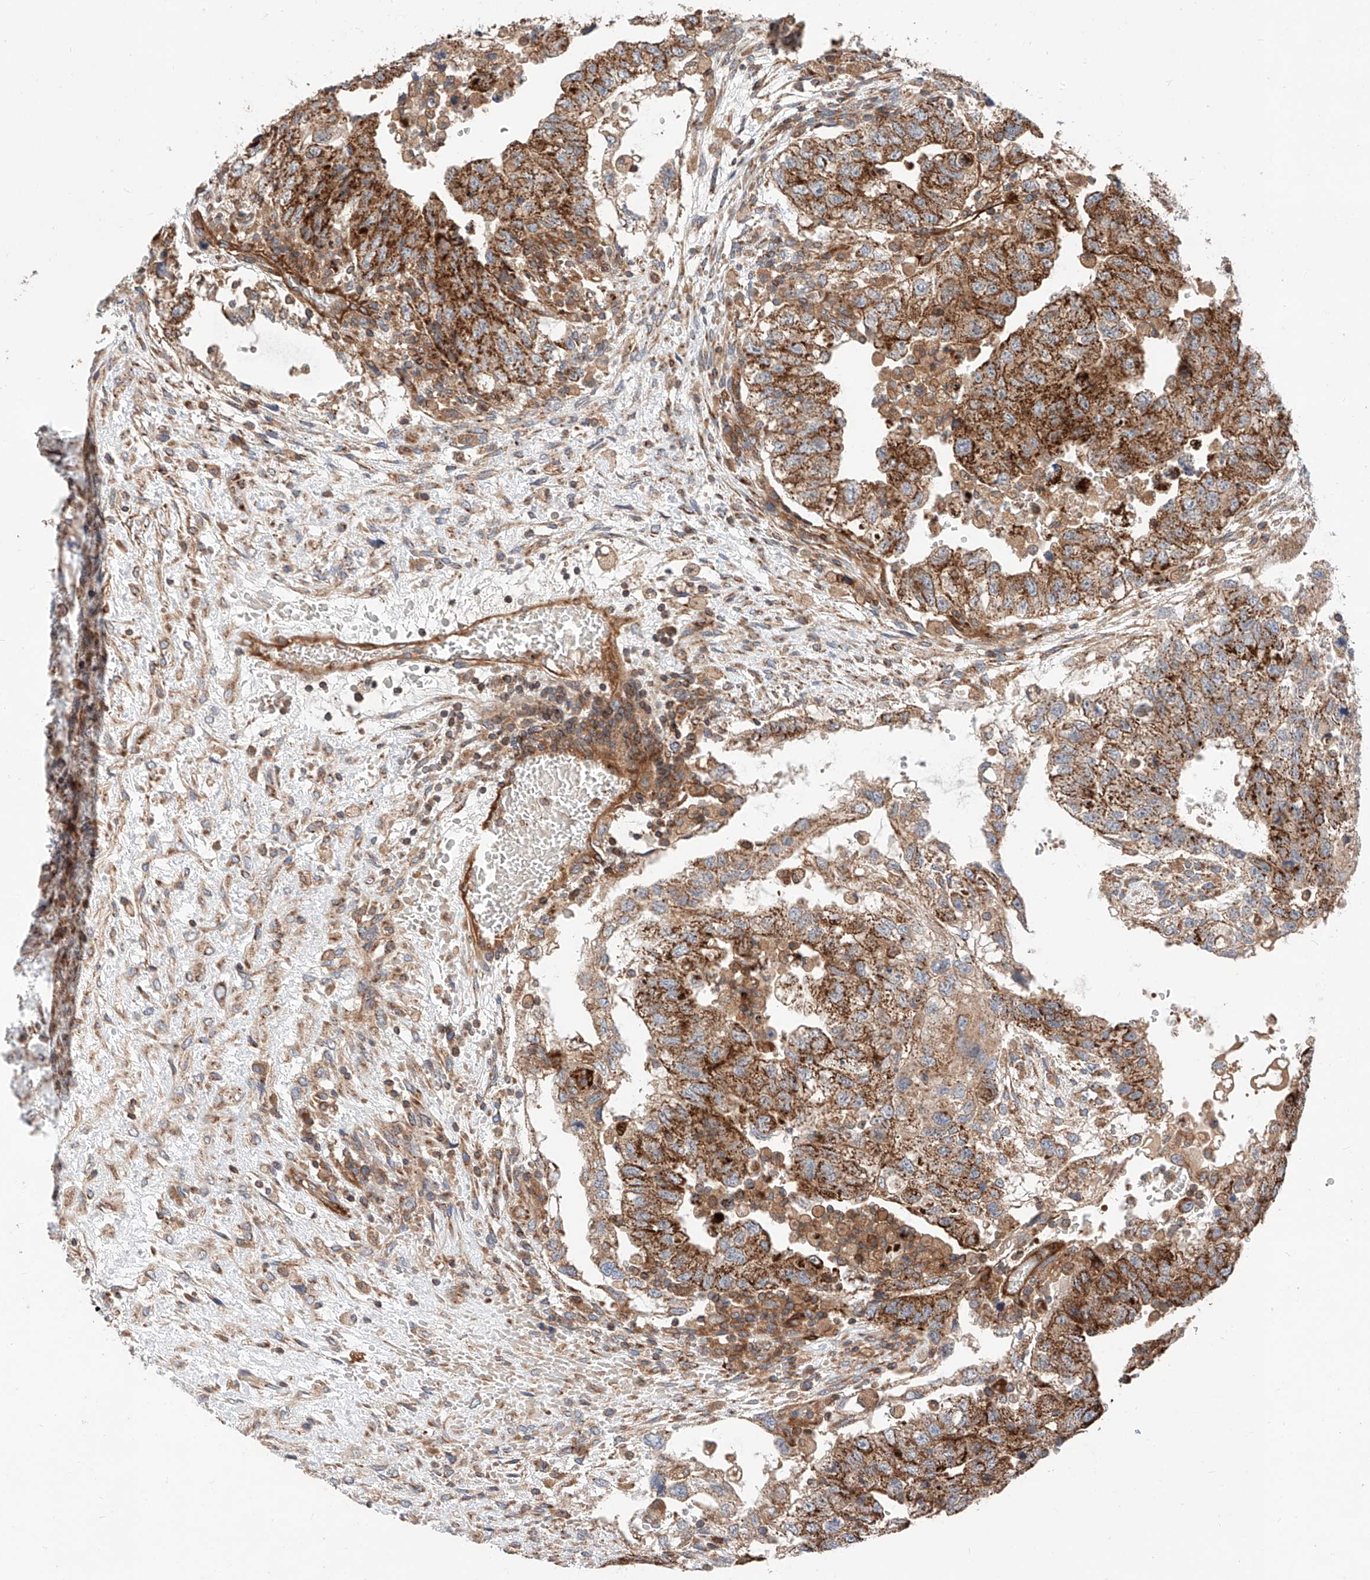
{"staining": {"intensity": "strong", "quantity": ">75%", "location": "cytoplasmic/membranous"}, "tissue": "testis cancer", "cell_type": "Tumor cells", "image_type": "cancer", "snomed": [{"axis": "morphology", "description": "Carcinoma, Embryonal, NOS"}, {"axis": "topography", "description": "Testis"}], "caption": "Embryonal carcinoma (testis) was stained to show a protein in brown. There is high levels of strong cytoplasmic/membranous positivity in approximately >75% of tumor cells.", "gene": "NR1D1", "patient": {"sex": "male", "age": 36}}